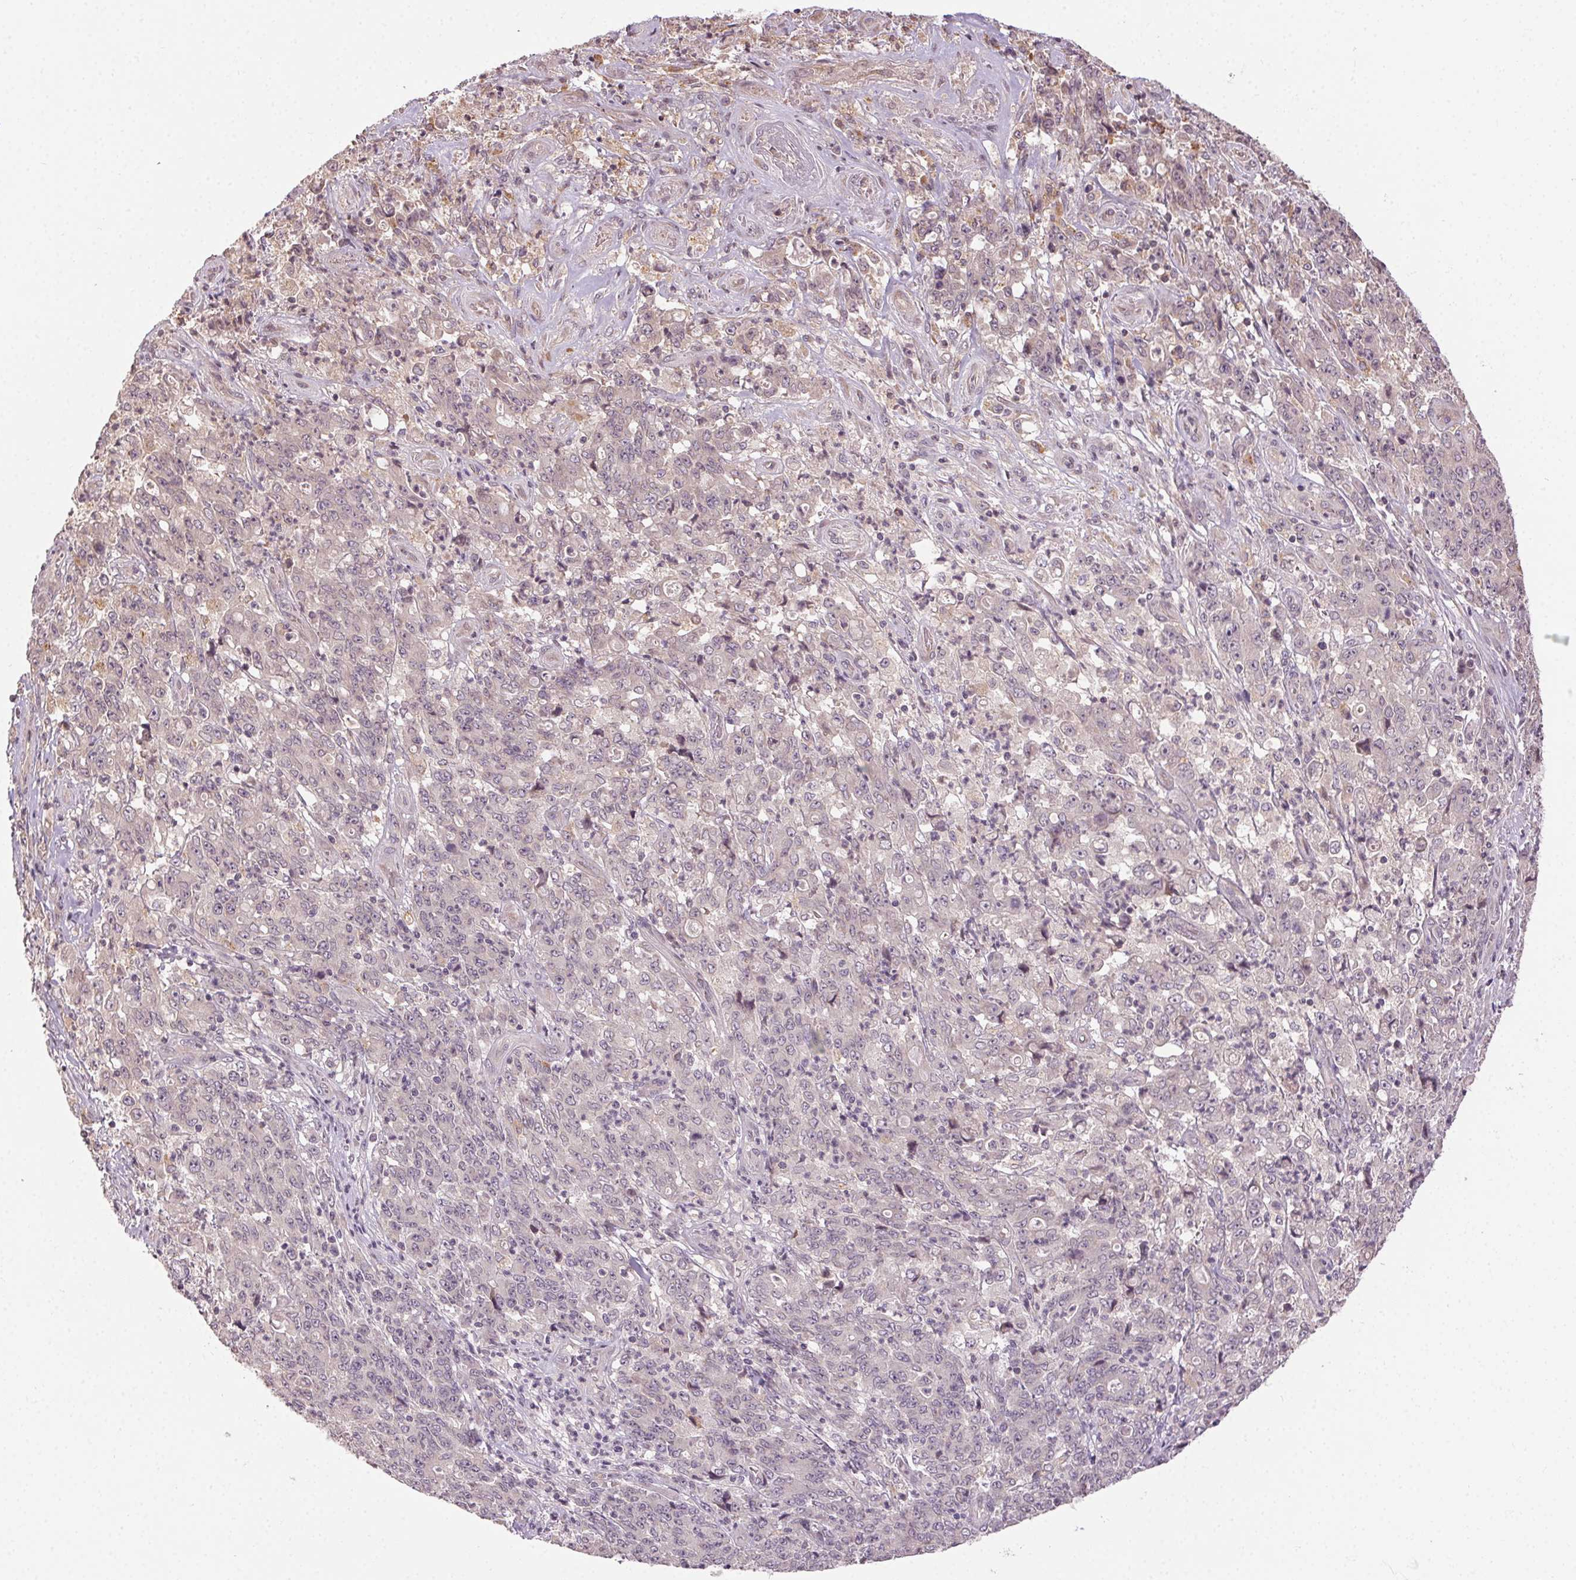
{"staining": {"intensity": "negative", "quantity": "none", "location": "none"}, "tissue": "stomach cancer", "cell_type": "Tumor cells", "image_type": "cancer", "snomed": [{"axis": "morphology", "description": "Adenocarcinoma, NOS"}, {"axis": "topography", "description": "Stomach, lower"}], "caption": "Tumor cells show no significant protein staining in adenocarcinoma (stomach).", "gene": "ATP1B3", "patient": {"sex": "female", "age": 71}}